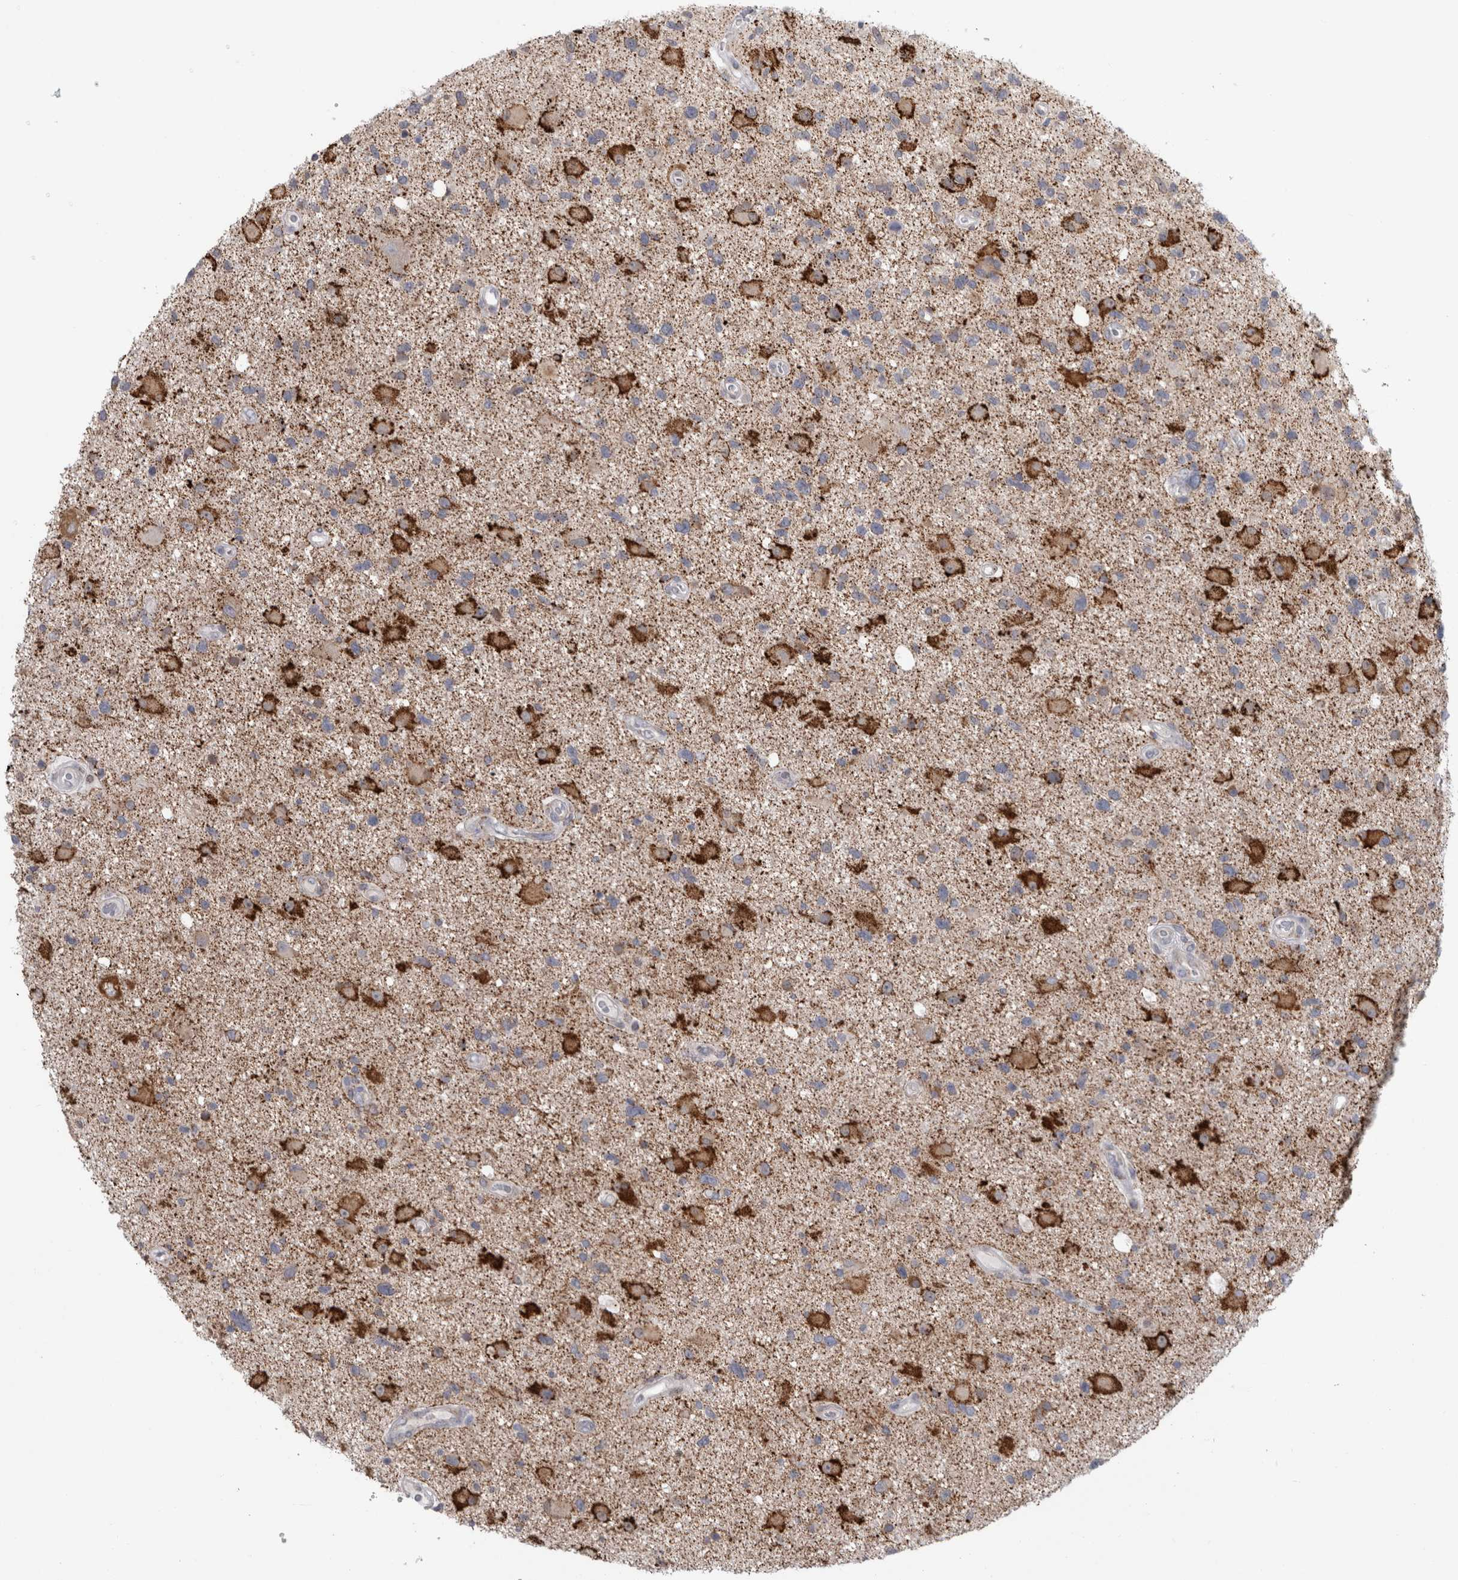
{"staining": {"intensity": "strong", "quantity": "<25%", "location": "cytoplasmic/membranous"}, "tissue": "glioma", "cell_type": "Tumor cells", "image_type": "cancer", "snomed": [{"axis": "morphology", "description": "Glioma, malignant, High grade"}, {"axis": "topography", "description": "Brain"}], "caption": "Protein expression analysis of glioma shows strong cytoplasmic/membranous staining in approximately <25% of tumor cells.", "gene": "RAB18", "patient": {"sex": "male", "age": 33}}